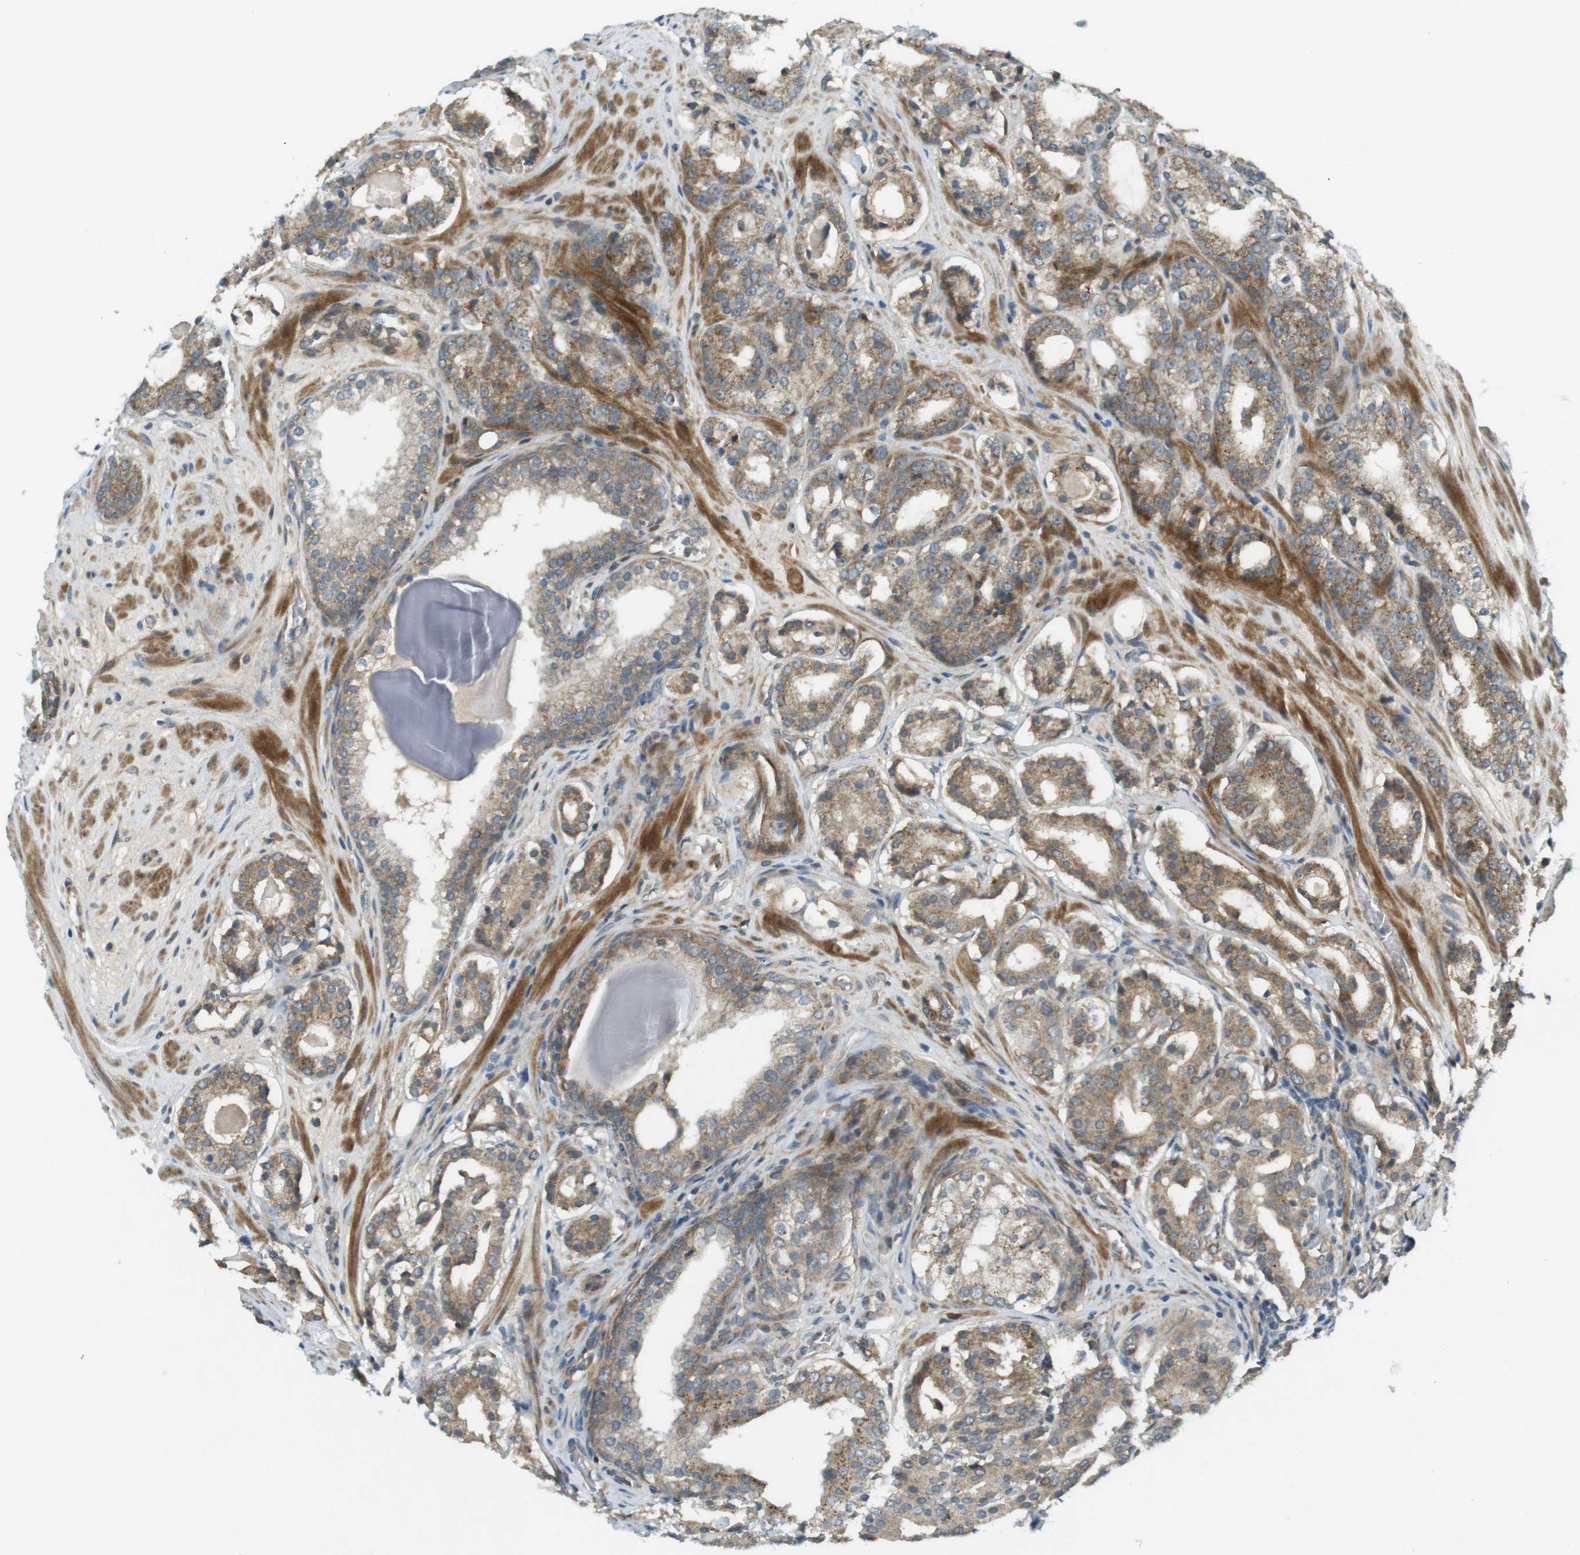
{"staining": {"intensity": "moderate", "quantity": ">75%", "location": "cytoplasmic/membranous"}, "tissue": "prostate cancer", "cell_type": "Tumor cells", "image_type": "cancer", "snomed": [{"axis": "morphology", "description": "Adenocarcinoma, Low grade"}, {"axis": "topography", "description": "Prostate"}], "caption": "Immunohistochemistry (IHC) photomicrograph of human prostate cancer stained for a protein (brown), which demonstrates medium levels of moderate cytoplasmic/membranous expression in approximately >75% of tumor cells.", "gene": "IFFO2", "patient": {"sex": "male", "age": 69}}